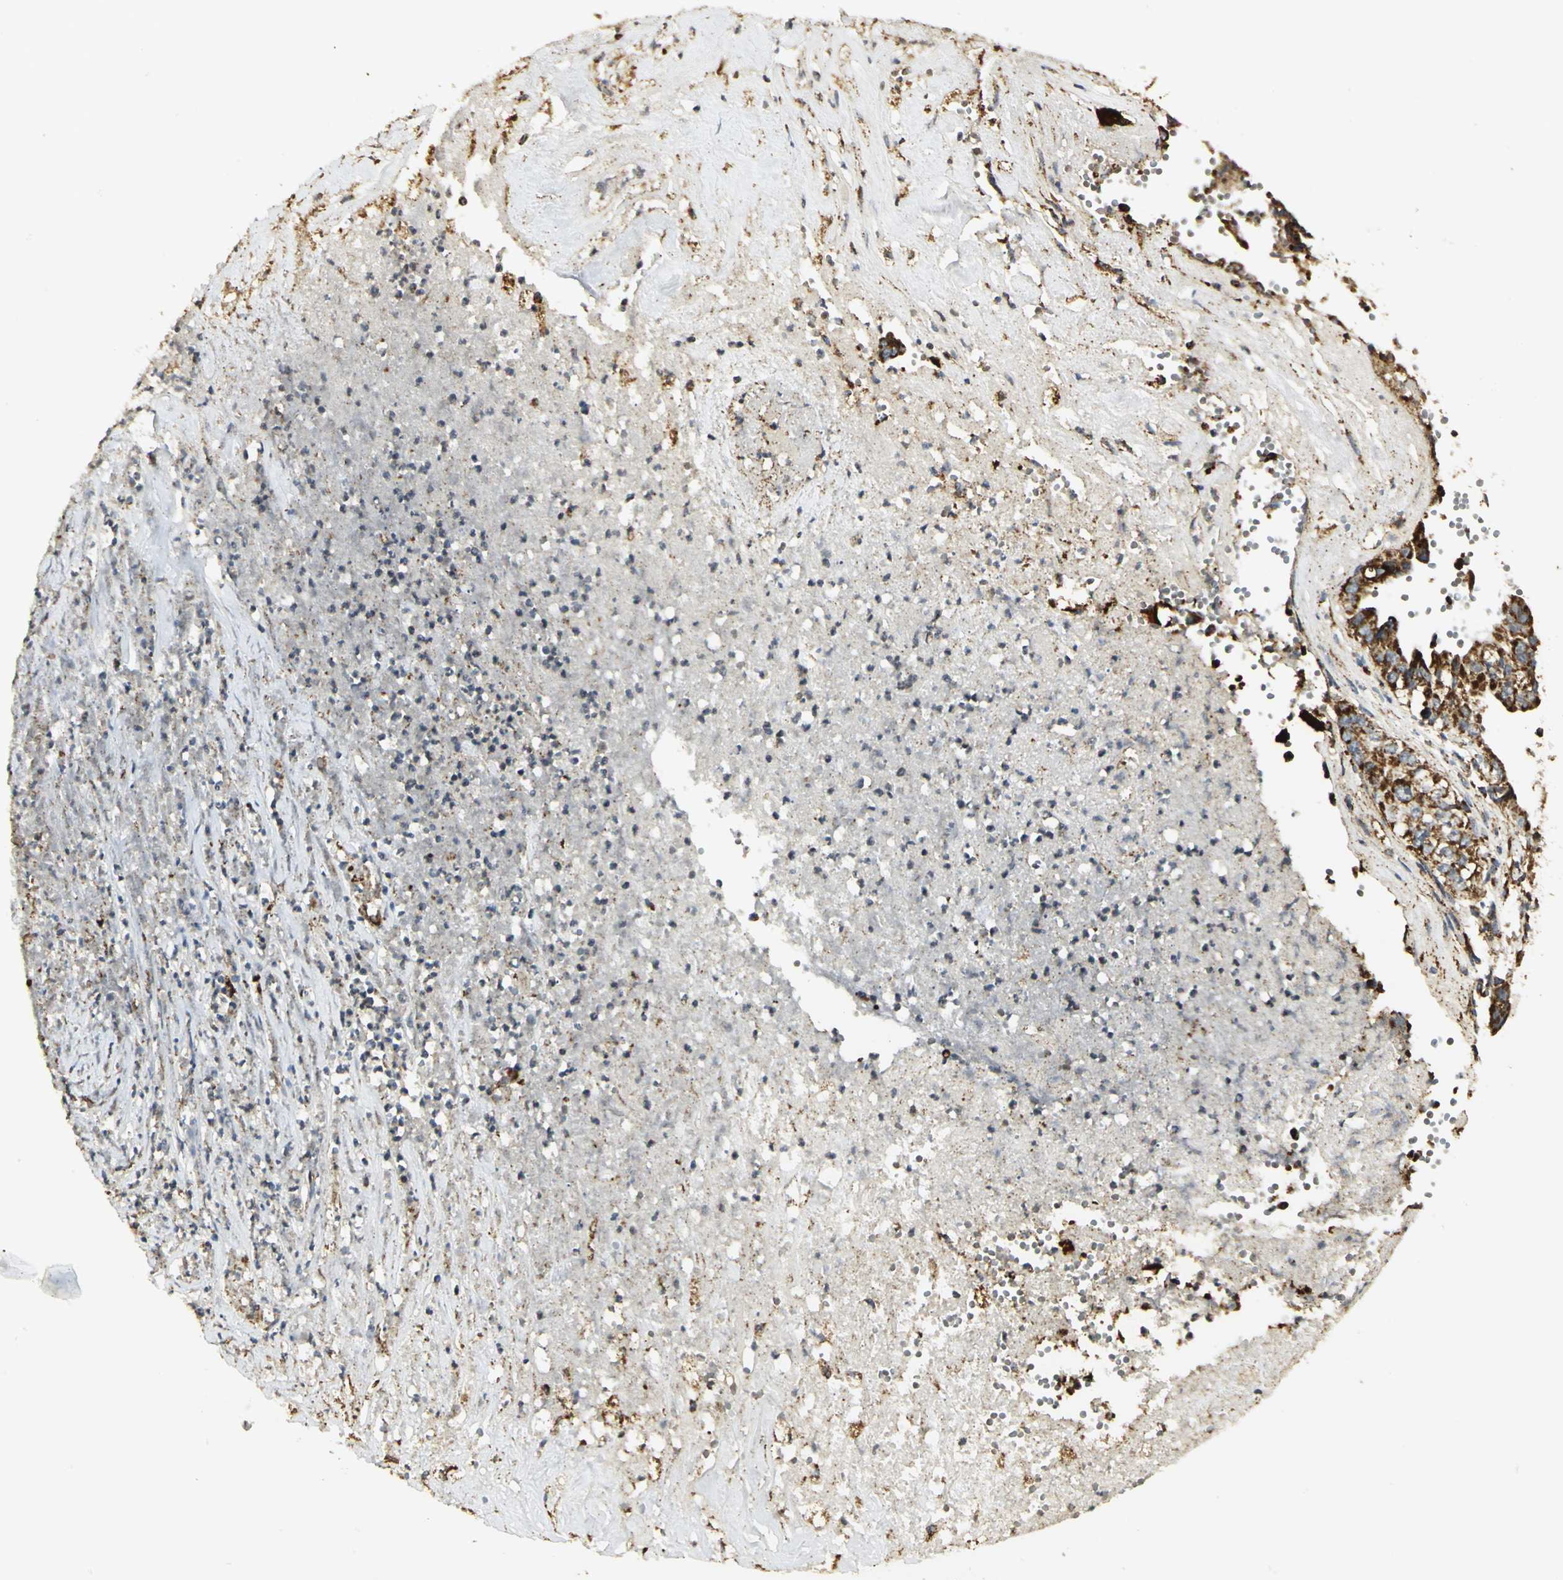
{"staining": {"intensity": "strong", "quantity": ">75%", "location": "cytoplasmic/membranous"}, "tissue": "liver cancer", "cell_type": "Tumor cells", "image_type": "cancer", "snomed": [{"axis": "morphology", "description": "Cholangiocarcinoma"}, {"axis": "topography", "description": "Liver"}], "caption": "A high amount of strong cytoplasmic/membranous positivity is present in approximately >75% of tumor cells in cholangiocarcinoma (liver) tissue.", "gene": "VDAC1", "patient": {"sex": "female", "age": 61}}